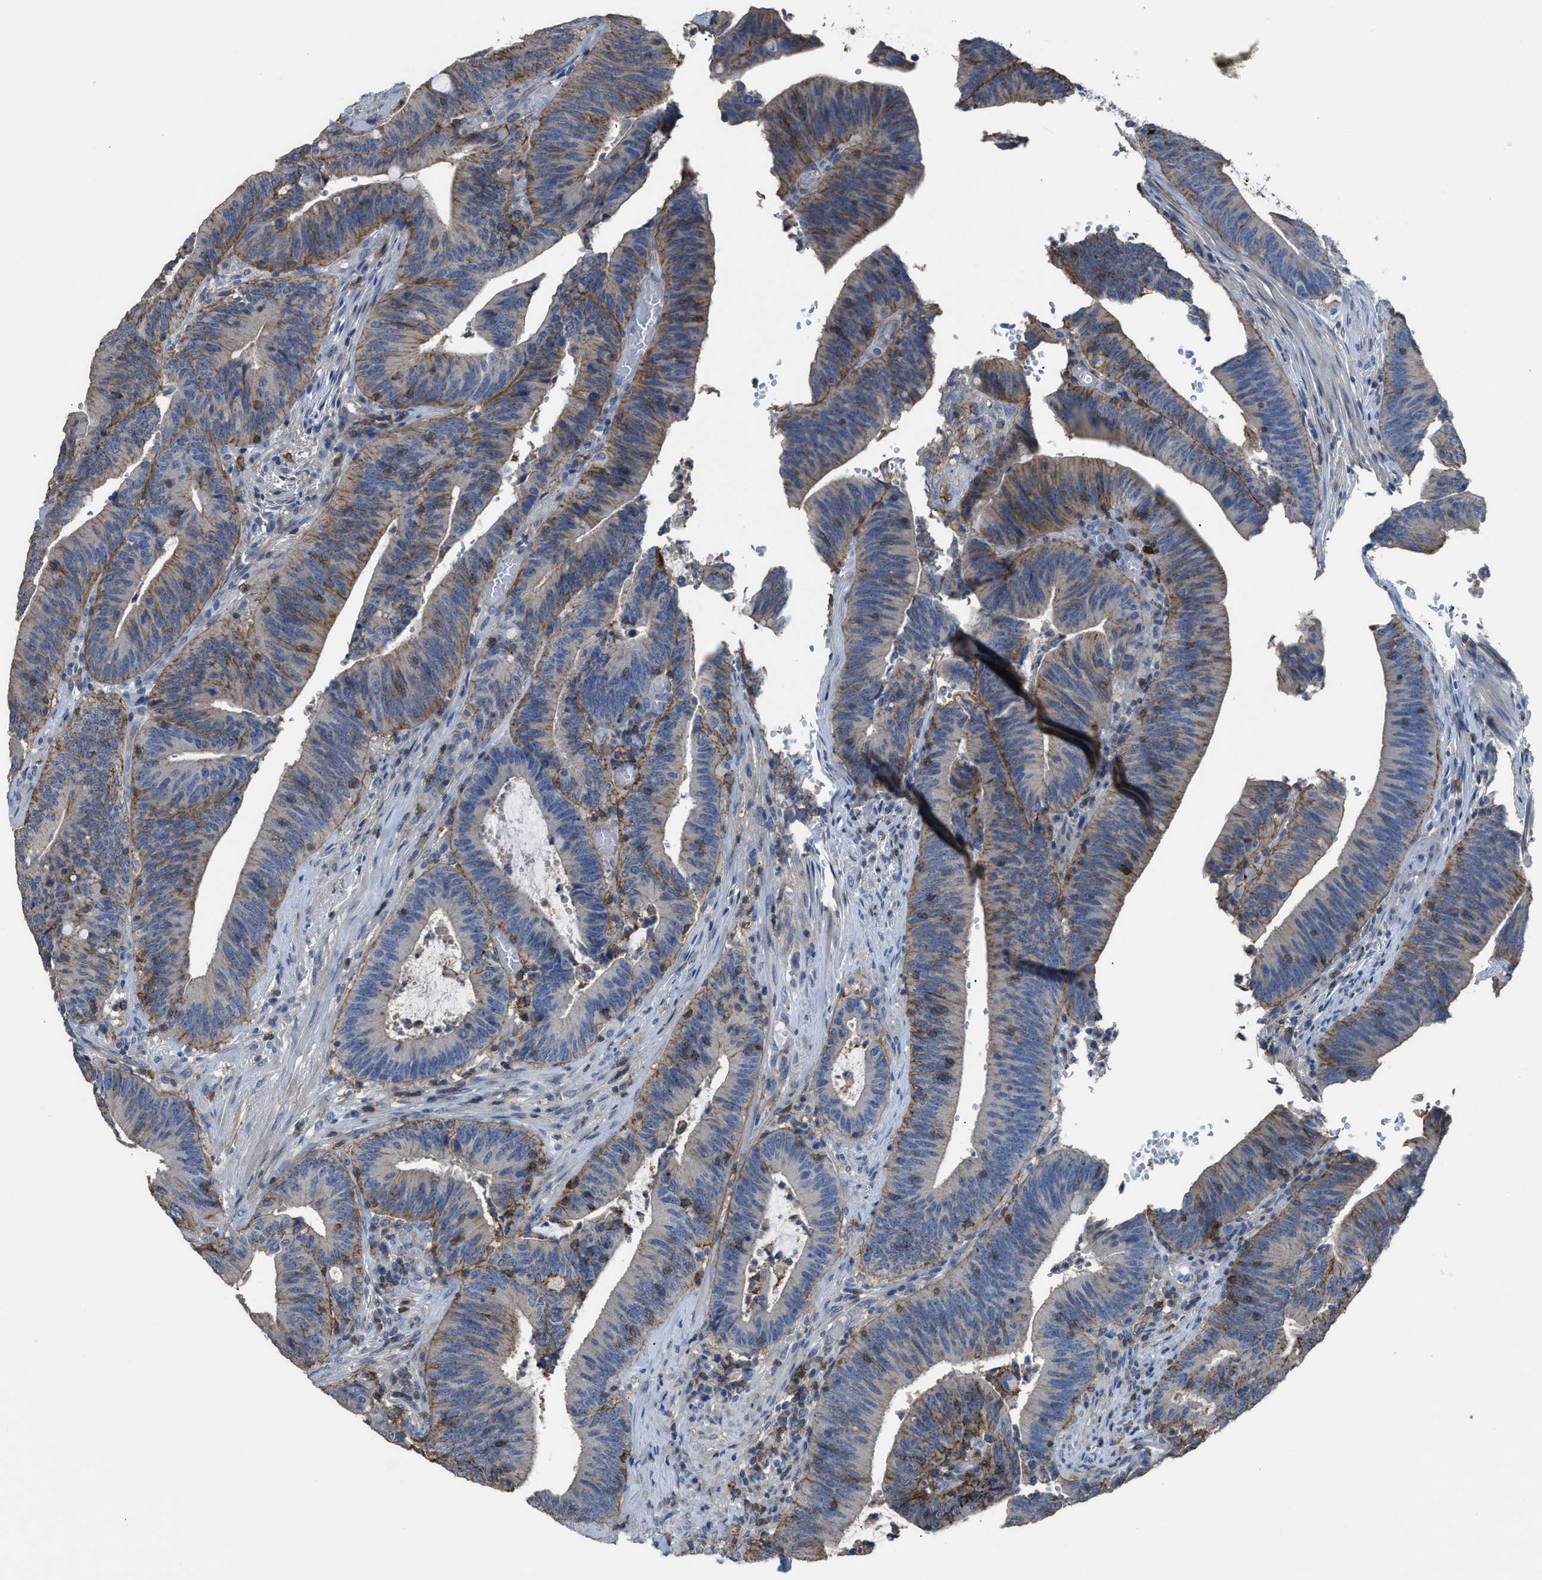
{"staining": {"intensity": "moderate", "quantity": "25%-75%", "location": "cytoplasmic/membranous"}, "tissue": "colorectal cancer", "cell_type": "Tumor cells", "image_type": "cancer", "snomed": [{"axis": "morphology", "description": "Normal tissue, NOS"}, {"axis": "morphology", "description": "Adenocarcinoma, NOS"}, {"axis": "topography", "description": "Rectum"}], "caption": "Tumor cells demonstrate medium levels of moderate cytoplasmic/membranous staining in about 25%-75% of cells in adenocarcinoma (colorectal). (DAB (3,3'-diaminobenzidine) IHC with brightfield microscopy, high magnification).", "gene": "OR51E1", "patient": {"sex": "female", "age": 66}}